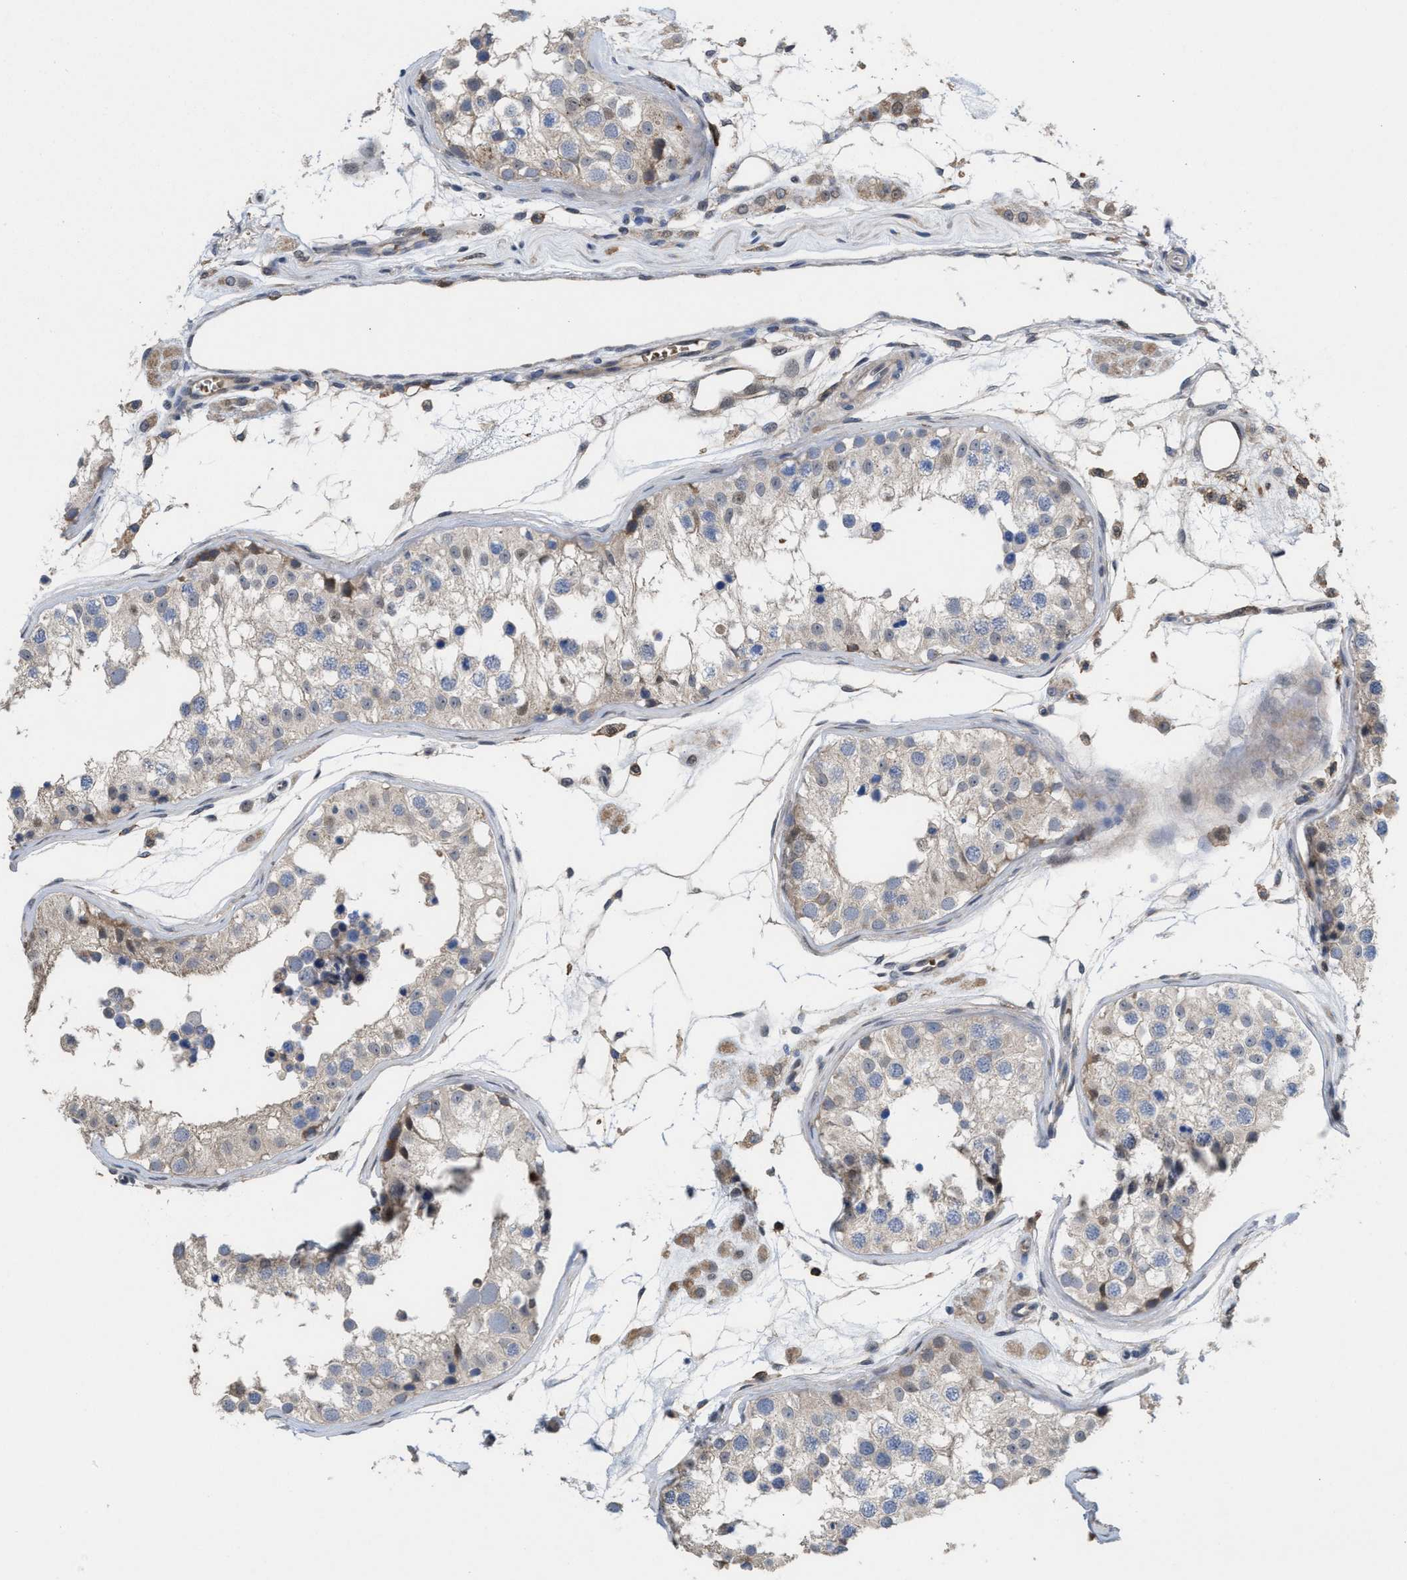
{"staining": {"intensity": "weak", "quantity": "25%-75%", "location": "cytoplasmic/membranous"}, "tissue": "testis", "cell_type": "Cells in seminiferous ducts", "image_type": "normal", "snomed": [{"axis": "morphology", "description": "Normal tissue, NOS"}, {"axis": "morphology", "description": "Adenocarcinoma, metastatic, NOS"}, {"axis": "topography", "description": "Testis"}], "caption": "High-power microscopy captured an immunohistochemistry (IHC) photomicrograph of normal testis, revealing weak cytoplasmic/membranous staining in approximately 25%-75% of cells in seminiferous ducts. (IHC, brightfield microscopy, high magnification).", "gene": "PTPRE", "patient": {"sex": "male", "age": 26}}